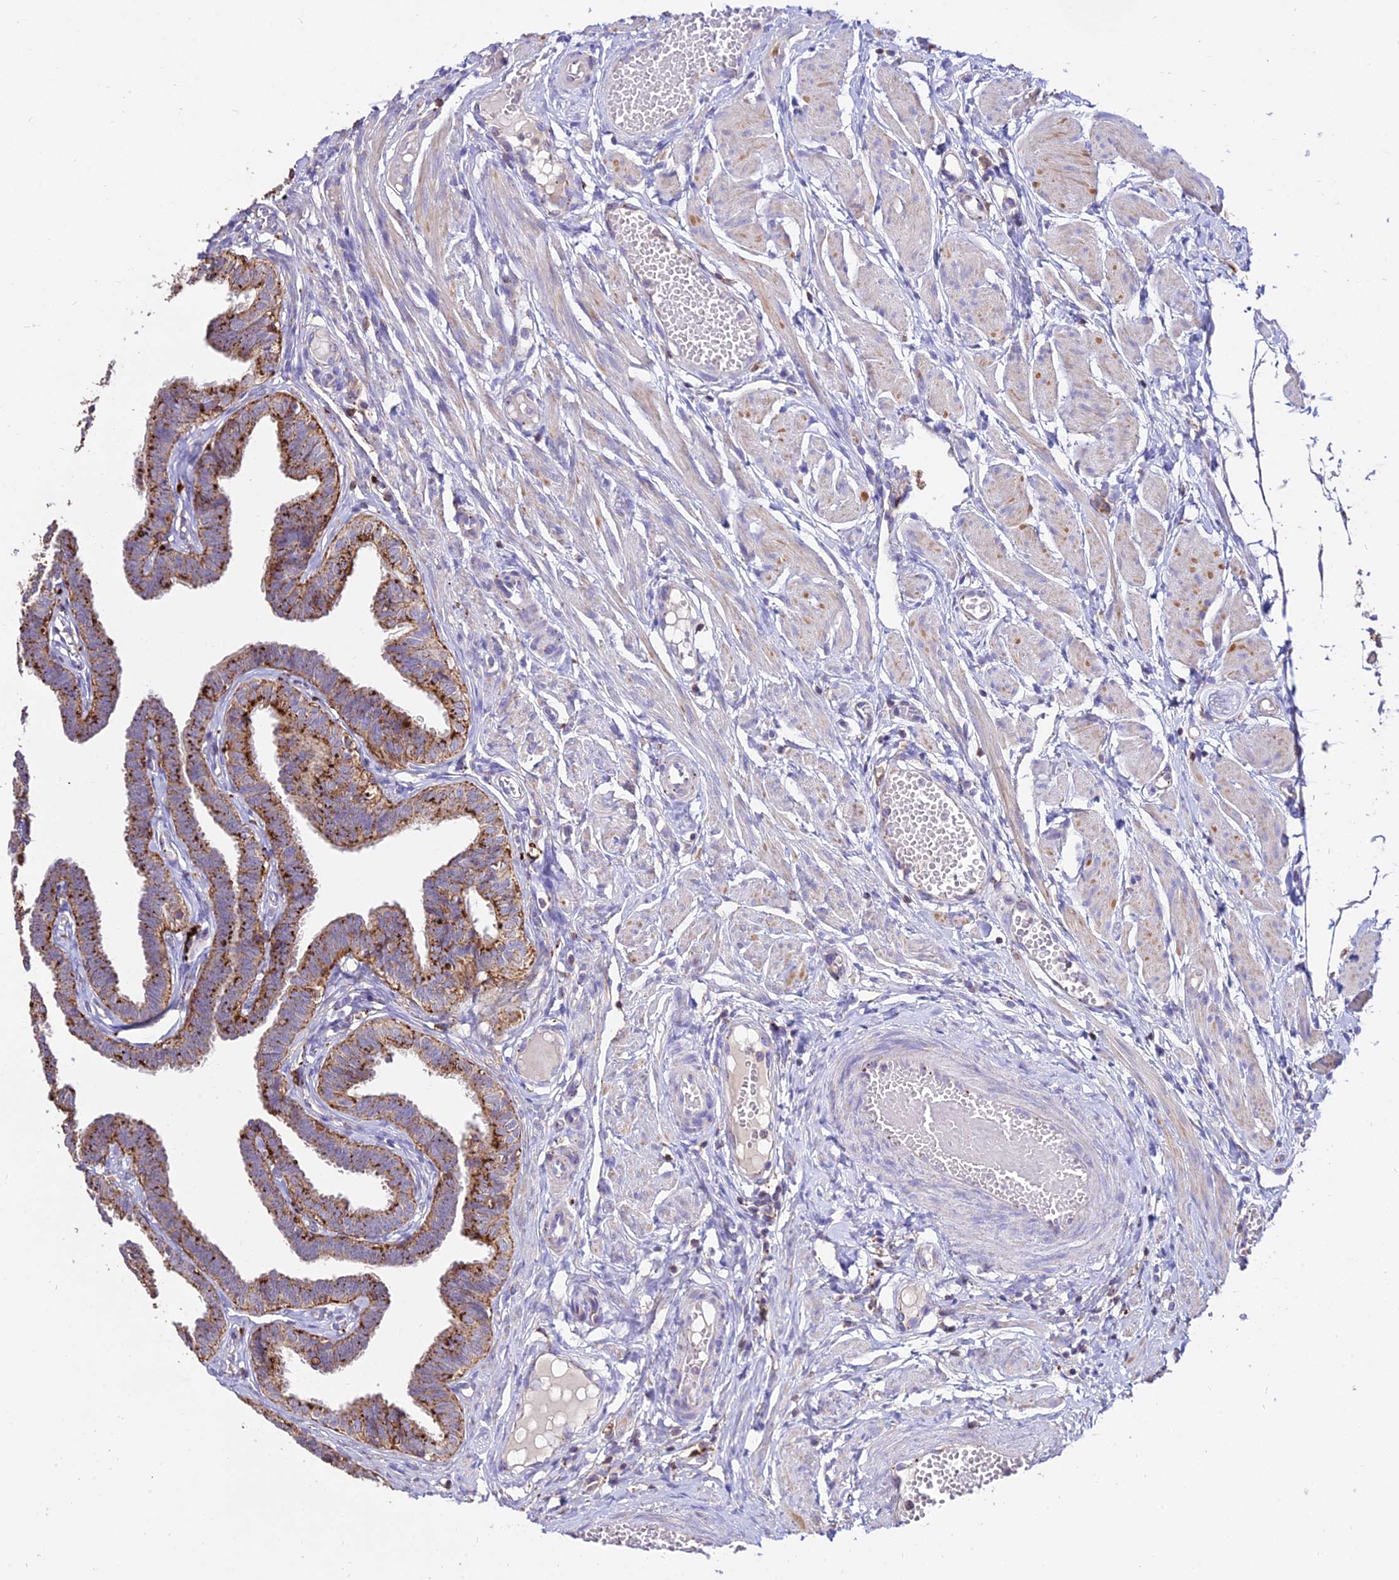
{"staining": {"intensity": "strong", "quantity": ">75%", "location": "cytoplasmic/membranous"}, "tissue": "fallopian tube", "cell_type": "Glandular cells", "image_type": "normal", "snomed": [{"axis": "morphology", "description": "Normal tissue, NOS"}, {"axis": "topography", "description": "Fallopian tube"}, {"axis": "topography", "description": "Ovary"}], "caption": "Protein expression analysis of unremarkable human fallopian tube reveals strong cytoplasmic/membranous expression in approximately >75% of glandular cells.", "gene": "PNLIPRP3", "patient": {"sex": "female", "age": 23}}